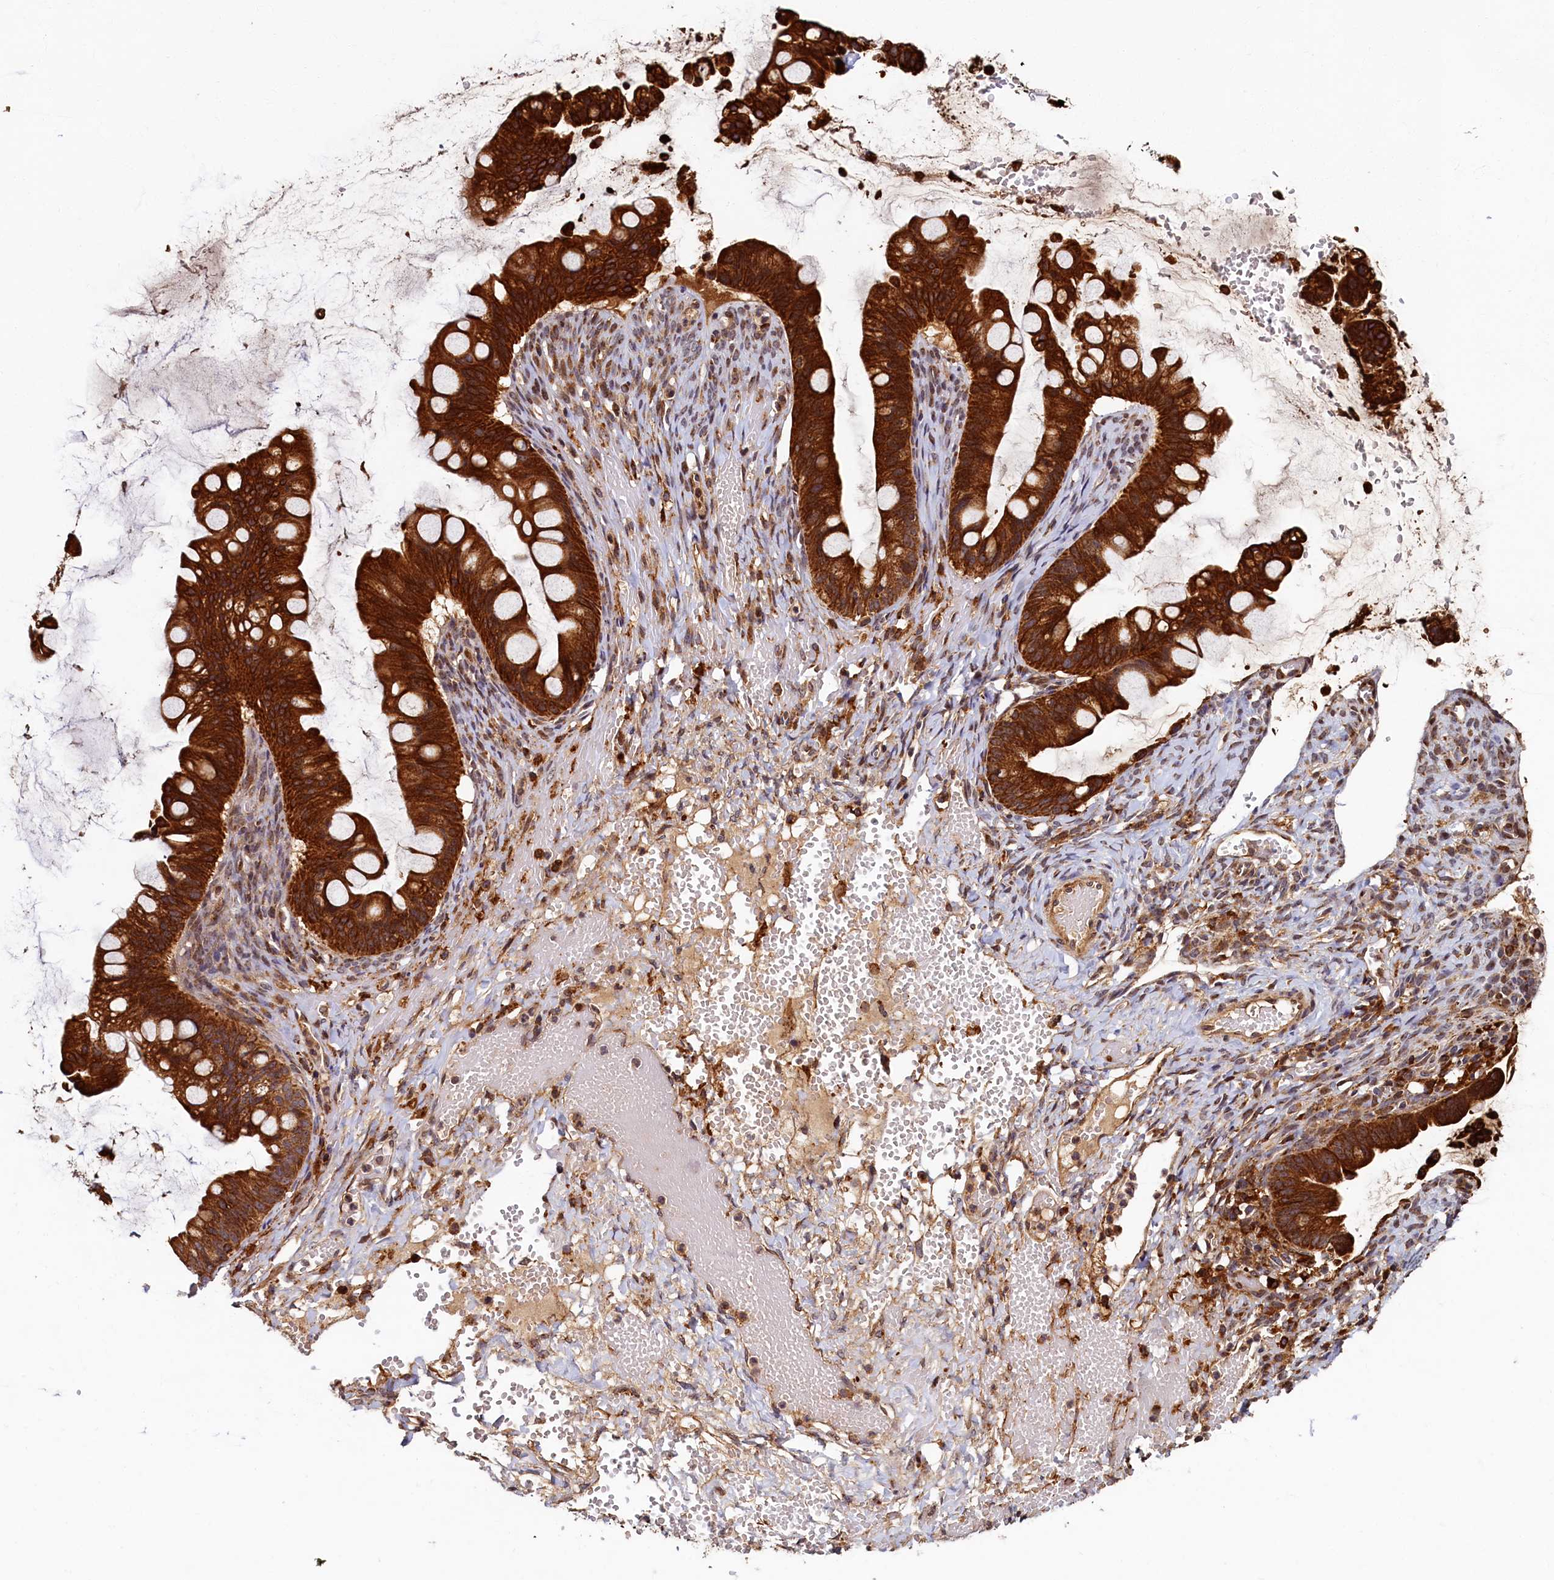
{"staining": {"intensity": "strong", "quantity": ">75%", "location": "cytoplasmic/membranous"}, "tissue": "ovarian cancer", "cell_type": "Tumor cells", "image_type": "cancer", "snomed": [{"axis": "morphology", "description": "Cystadenocarcinoma, mucinous, NOS"}, {"axis": "topography", "description": "Ovary"}], "caption": "Mucinous cystadenocarcinoma (ovarian) was stained to show a protein in brown. There is high levels of strong cytoplasmic/membranous positivity in approximately >75% of tumor cells.", "gene": "NCKAP5L", "patient": {"sex": "female", "age": 73}}